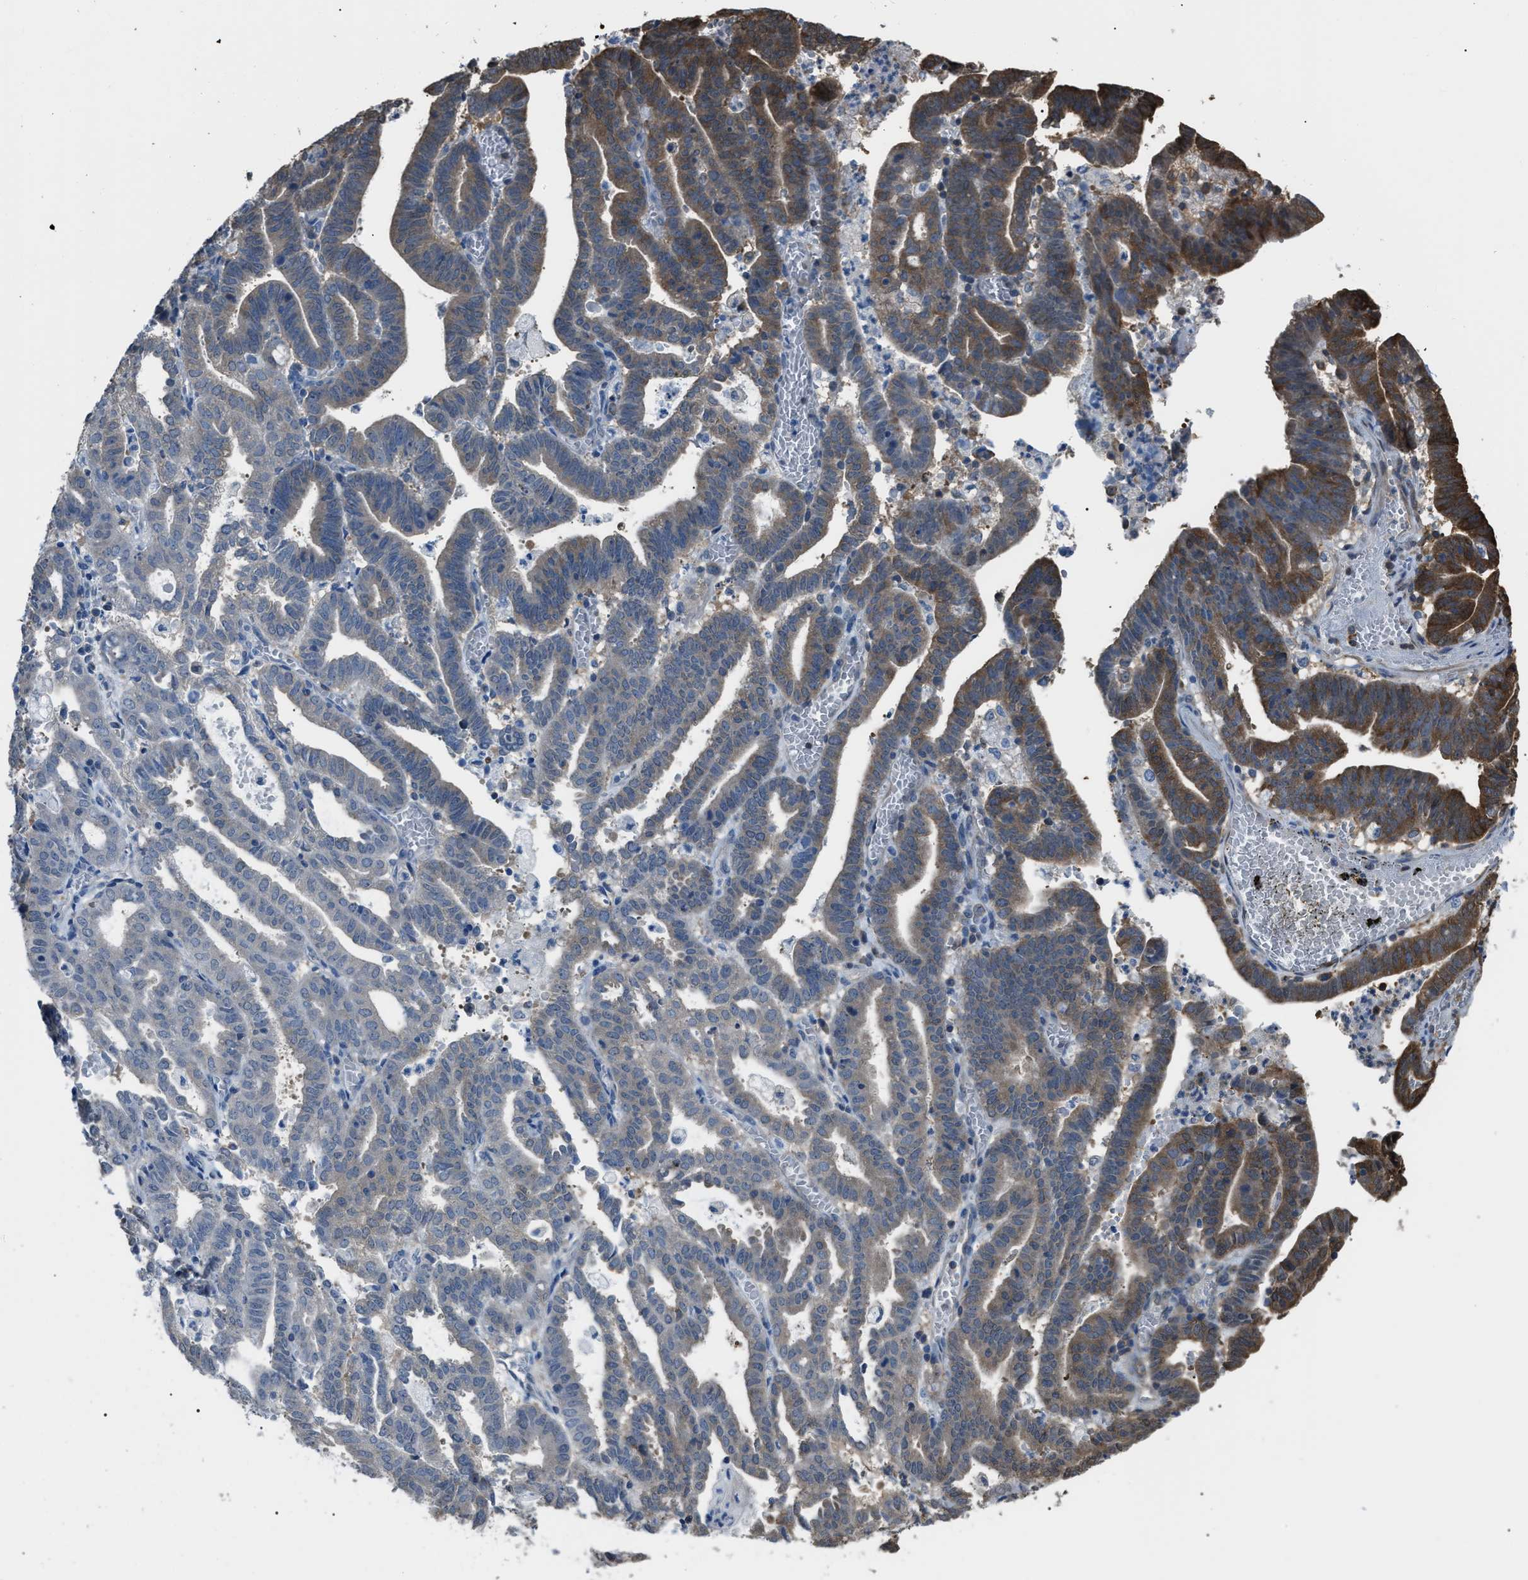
{"staining": {"intensity": "strong", "quantity": "<25%", "location": "cytoplasmic/membranous"}, "tissue": "endometrial cancer", "cell_type": "Tumor cells", "image_type": "cancer", "snomed": [{"axis": "morphology", "description": "Adenocarcinoma, NOS"}, {"axis": "topography", "description": "Uterus"}], "caption": "Immunohistochemical staining of human endometrial cancer shows medium levels of strong cytoplasmic/membranous protein expression in approximately <25% of tumor cells.", "gene": "PDCD5", "patient": {"sex": "female", "age": 83}}